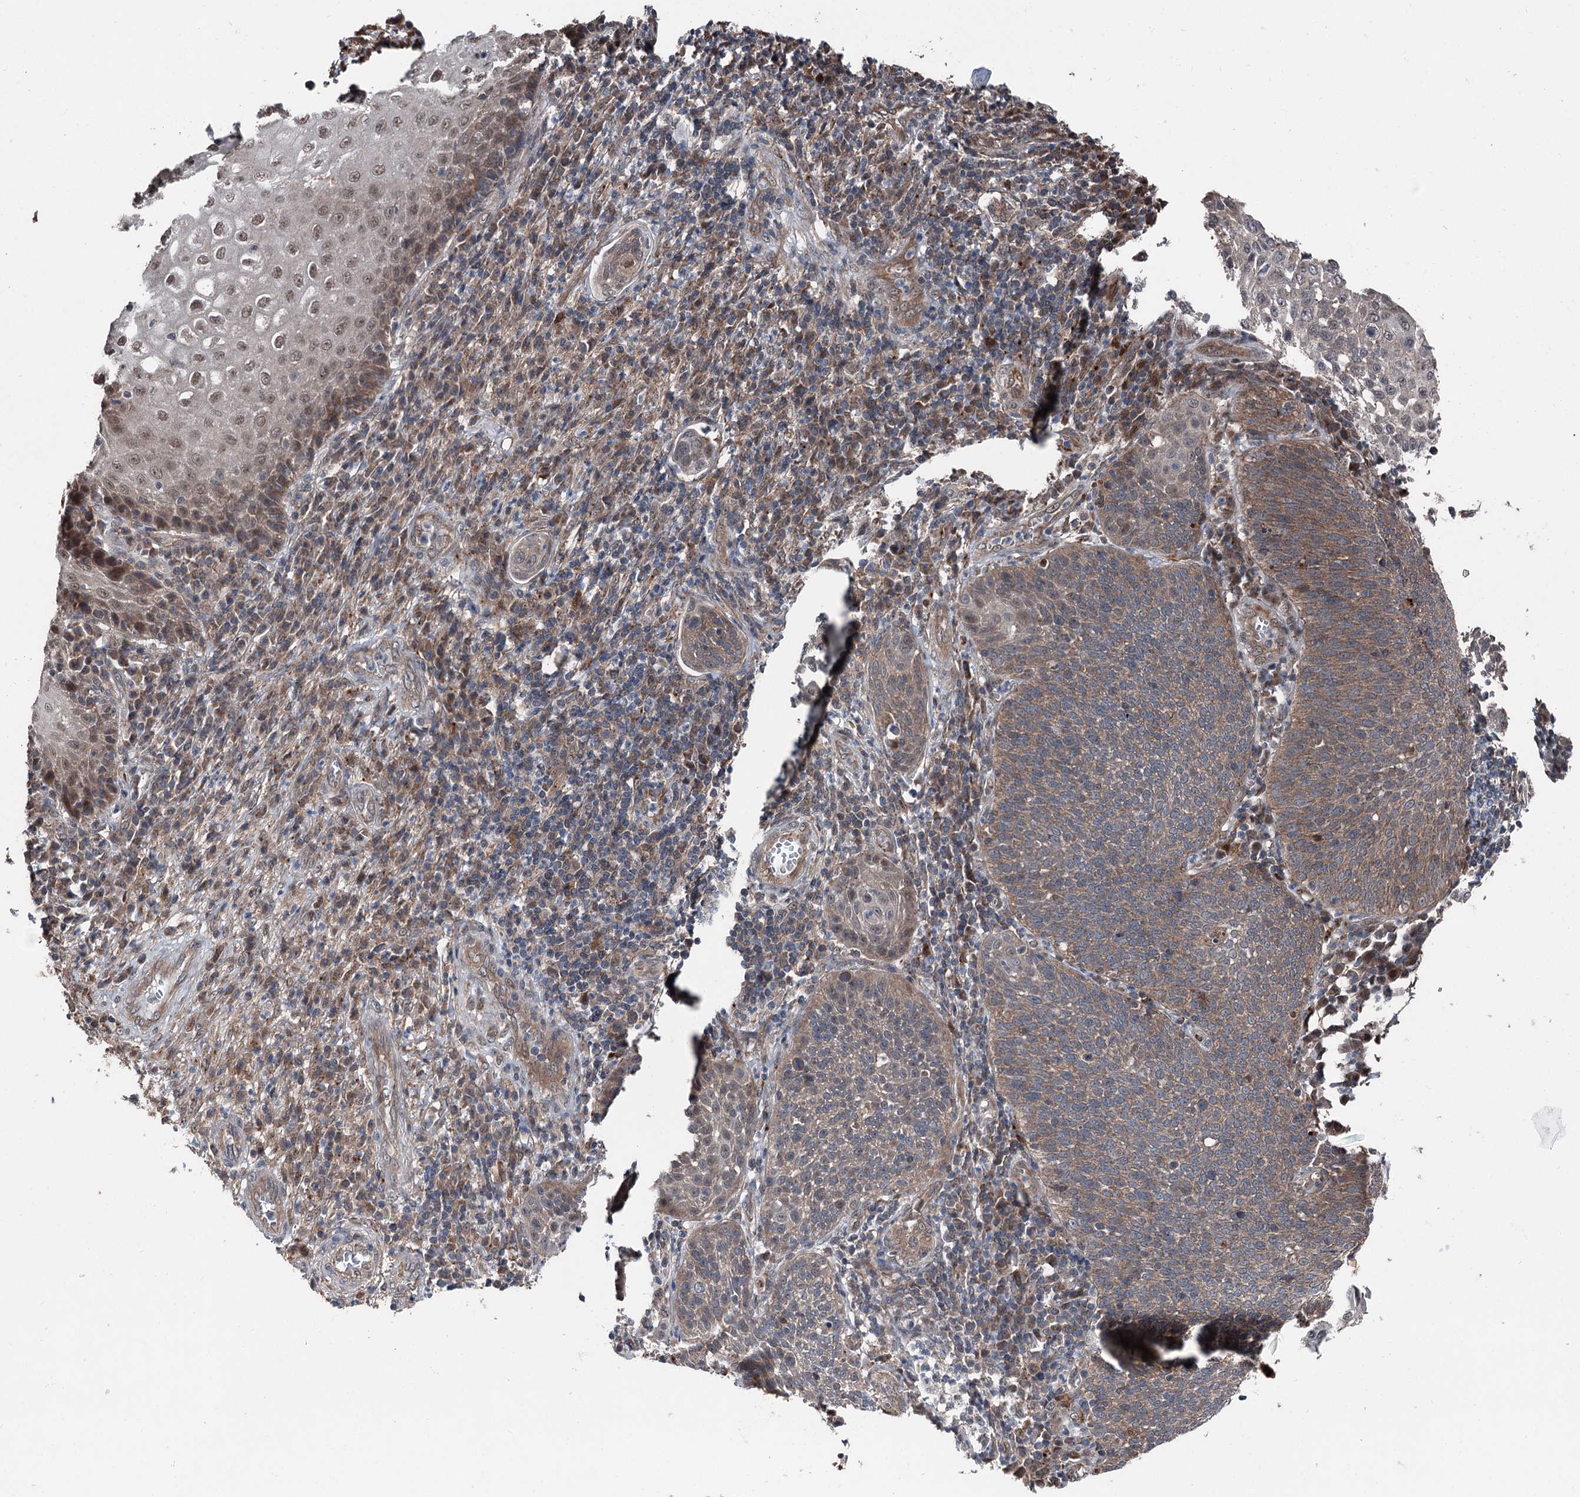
{"staining": {"intensity": "moderate", "quantity": "25%-75%", "location": "cytoplasmic/membranous"}, "tissue": "cervical cancer", "cell_type": "Tumor cells", "image_type": "cancer", "snomed": [{"axis": "morphology", "description": "Squamous cell carcinoma, NOS"}, {"axis": "topography", "description": "Cervix"}], "caption": "There is medium levels of moderate cytoplasmic/membranous staining in tumor cells of cervical cancer (squamous cell carcinoma), as demonstrated by immunohistochemical staining (brown color).", "gene": "PSMD13", "patient": {"sex": "female", "age": 34}}